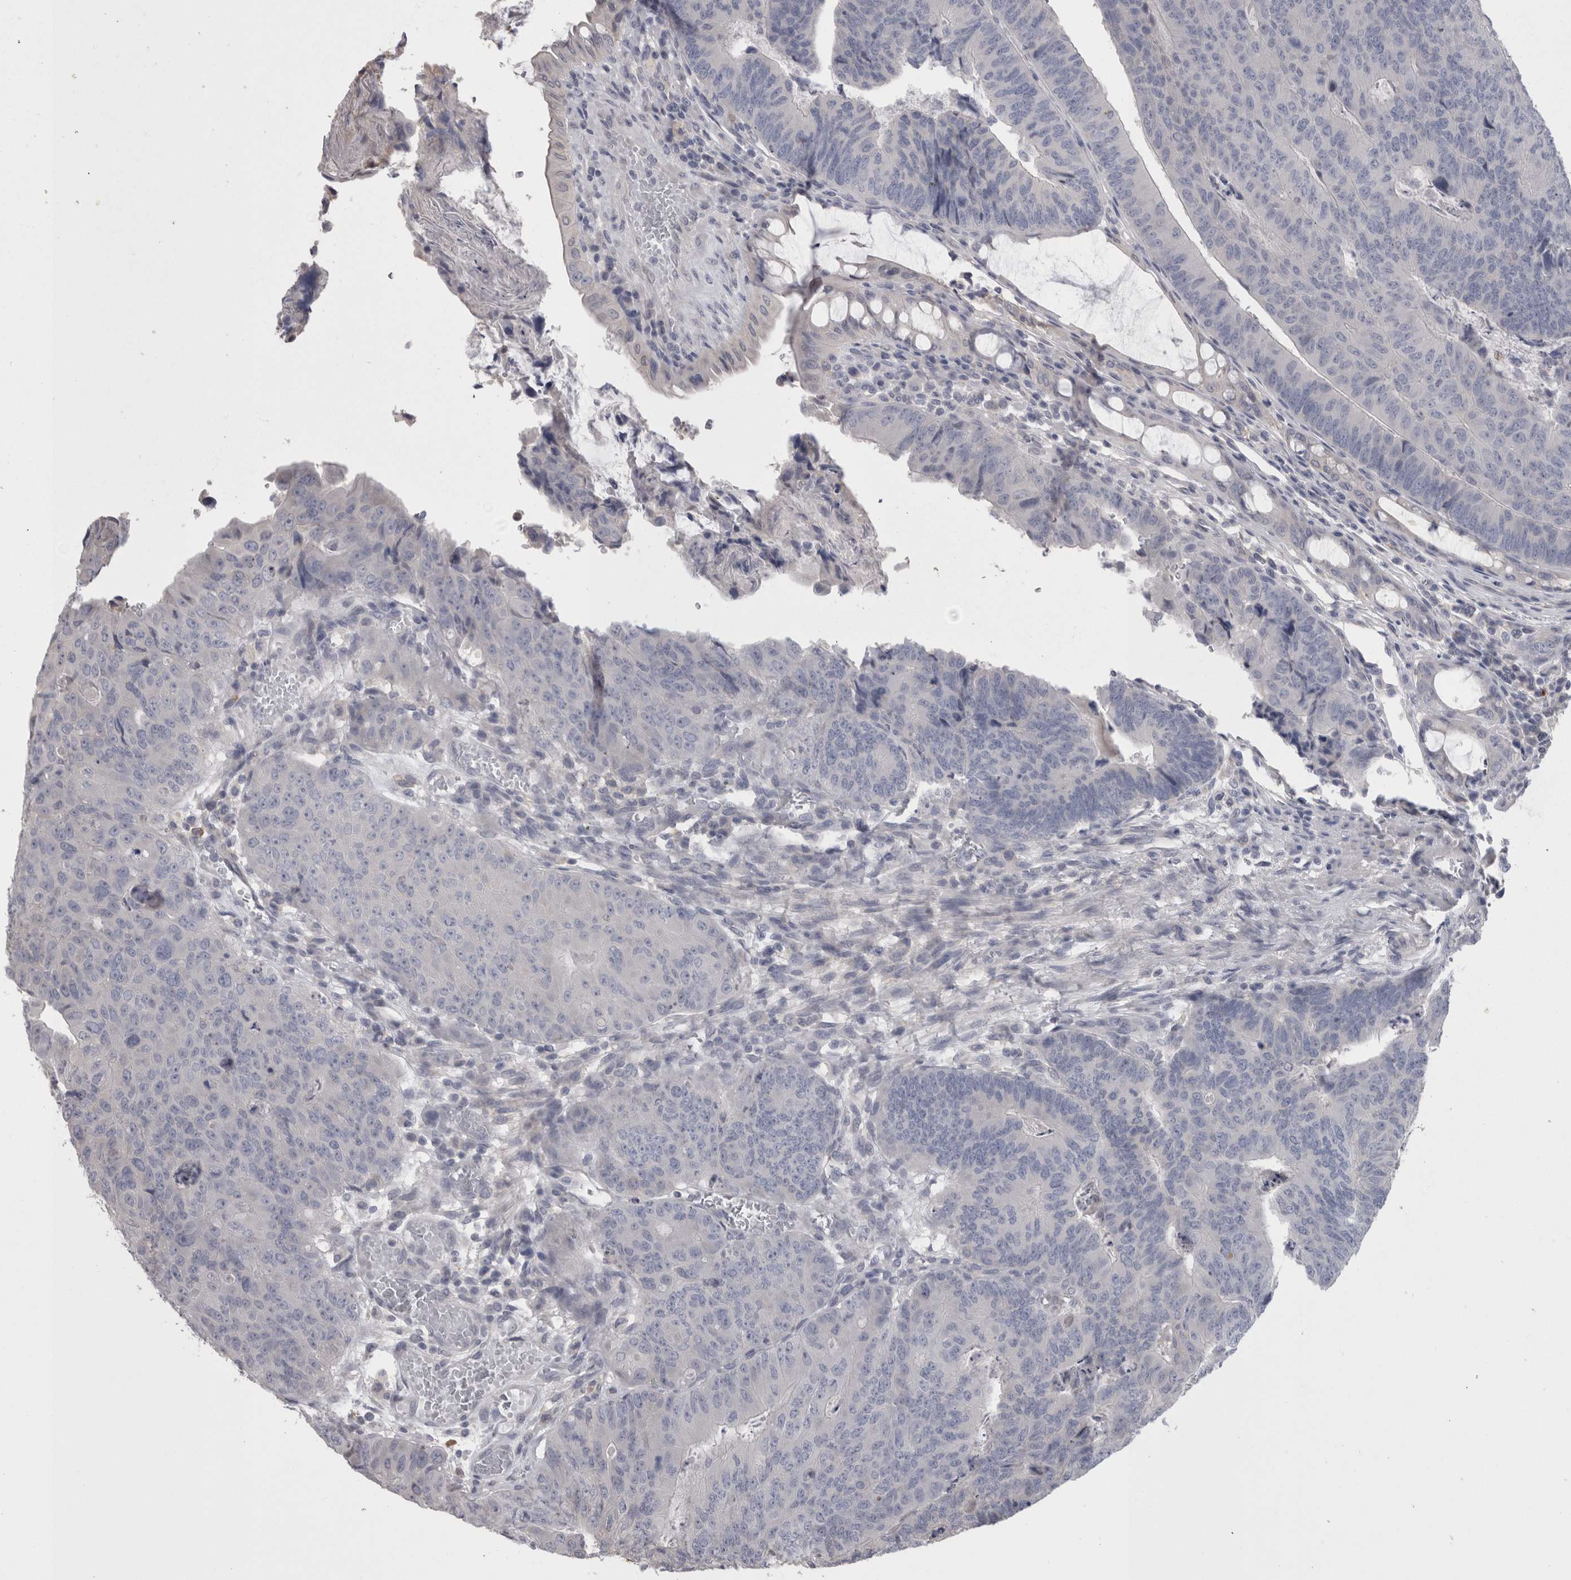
{"staining": {"intensity": "negative", "quantity": "none", "location": "none"}, "tissue": "colorectal cancer", "cell_type": "Tumor cells", "image_type": "cancer", "snomed": [{"axis": "morphology", "description": "Adenocarcinoma, NOS"}, {"axis": "topography", "description": "Colon"}], "caption": "Human colorectal cancer stained for a protein using IHC displays no expression in tumor cells.", "gene": "CAMK2D", "patient": {"sex": "female", "age": 67}}